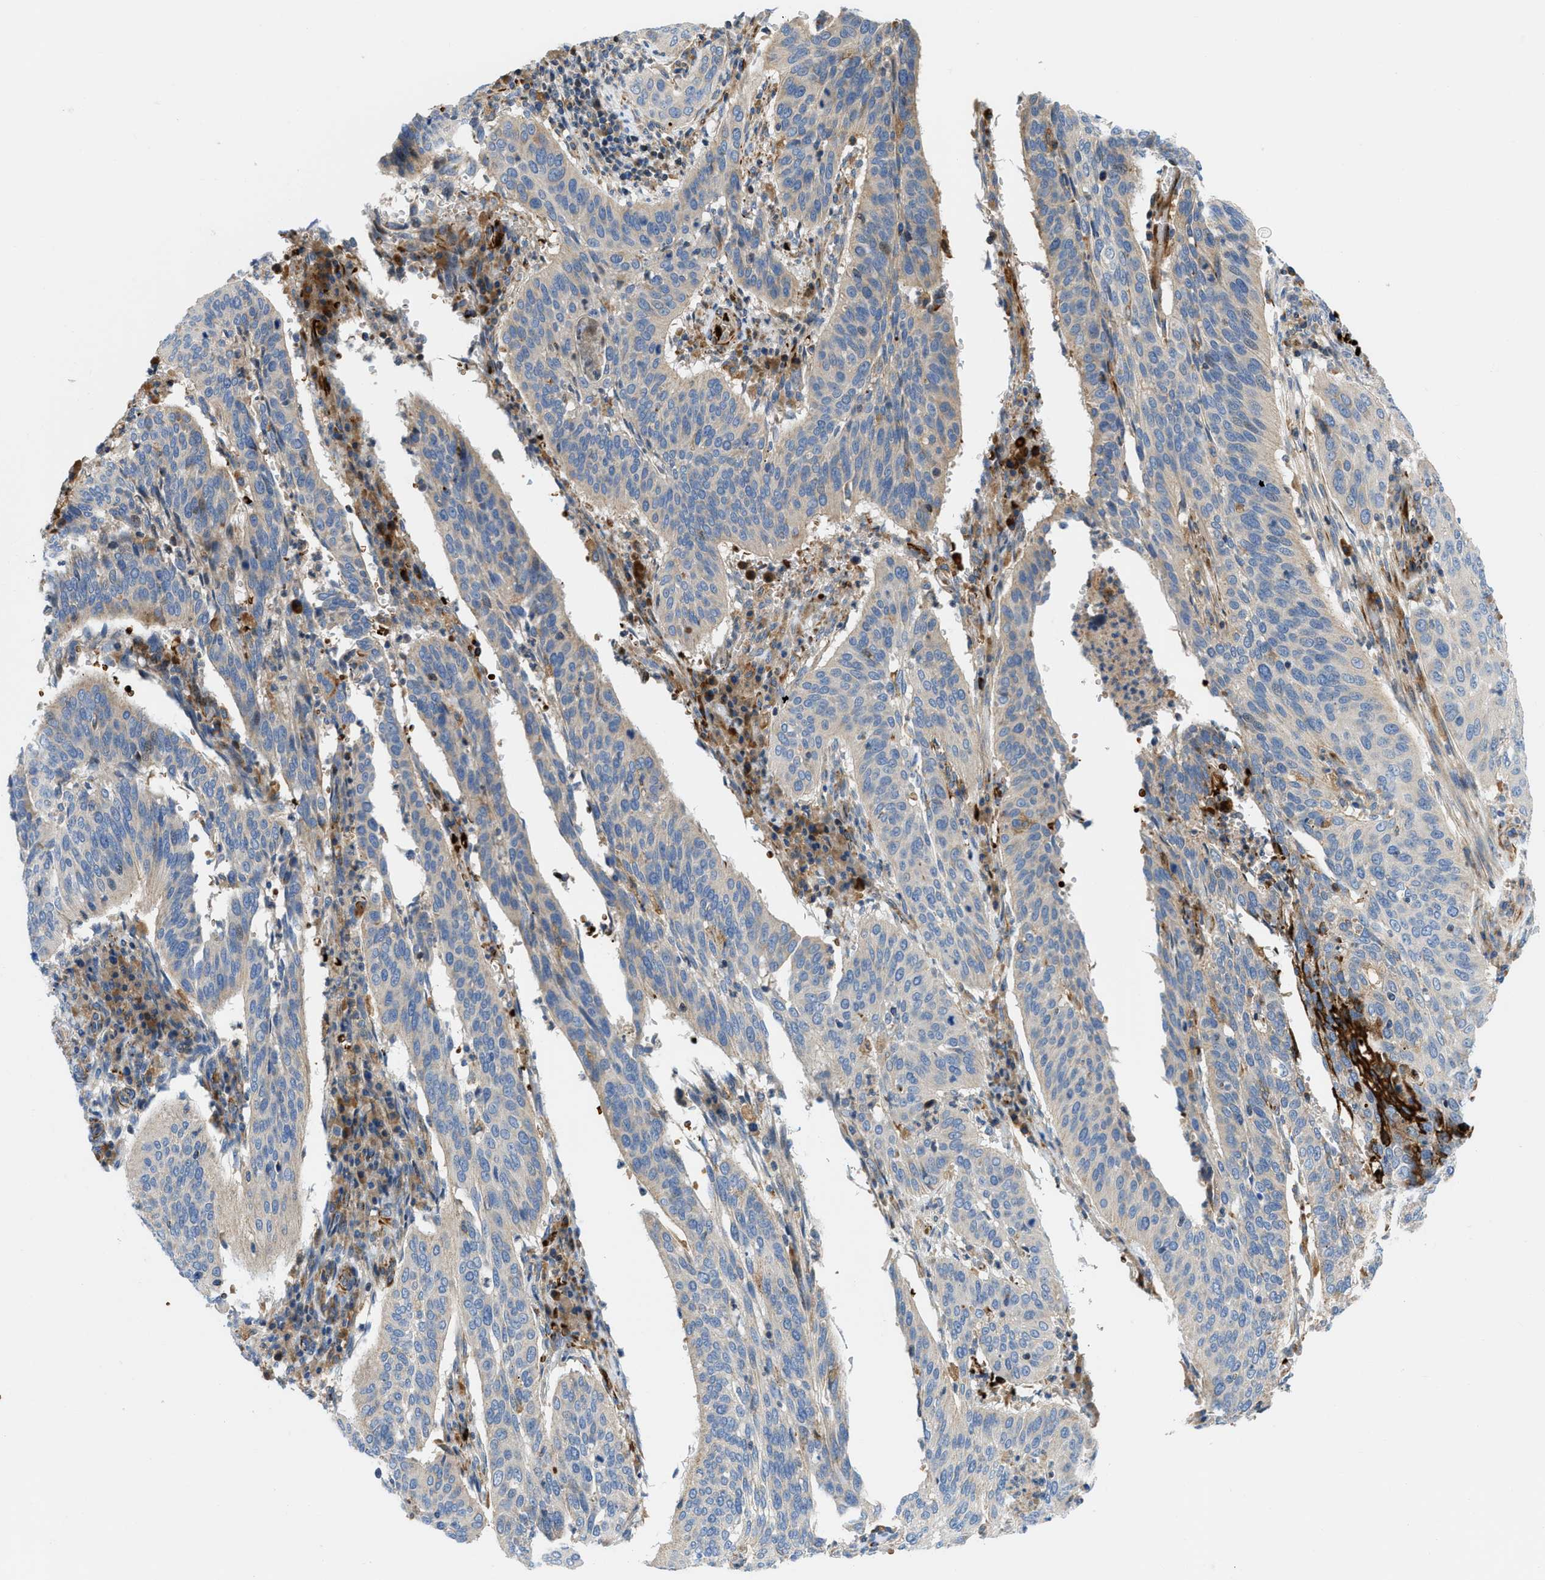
{"staining": {"intensity": "weak", "quantity": "<25%", "location": "cytoplasmic/membranous"}, "tissue": "cervical cancer", "cell_type": "Tumor cells", "image_type": "cancer", "snomed": [{"axis": "morphology", "description": "Normal tissue, NOS"}, {"axis": "morphology", "description": "Squamous cell carcinoma, NOS"}, {"axis": "topography", "description": "Cervix"}], "caption": "High magnification brightfield microscopy of squamous cell carcinoma (cervical) stained with DAB (brown) and counterstained with hematoxylin (blue): tumor cells show no significant expression.", "gene": "ZNF831", "patient": {"sex": "female", "age": 39}}